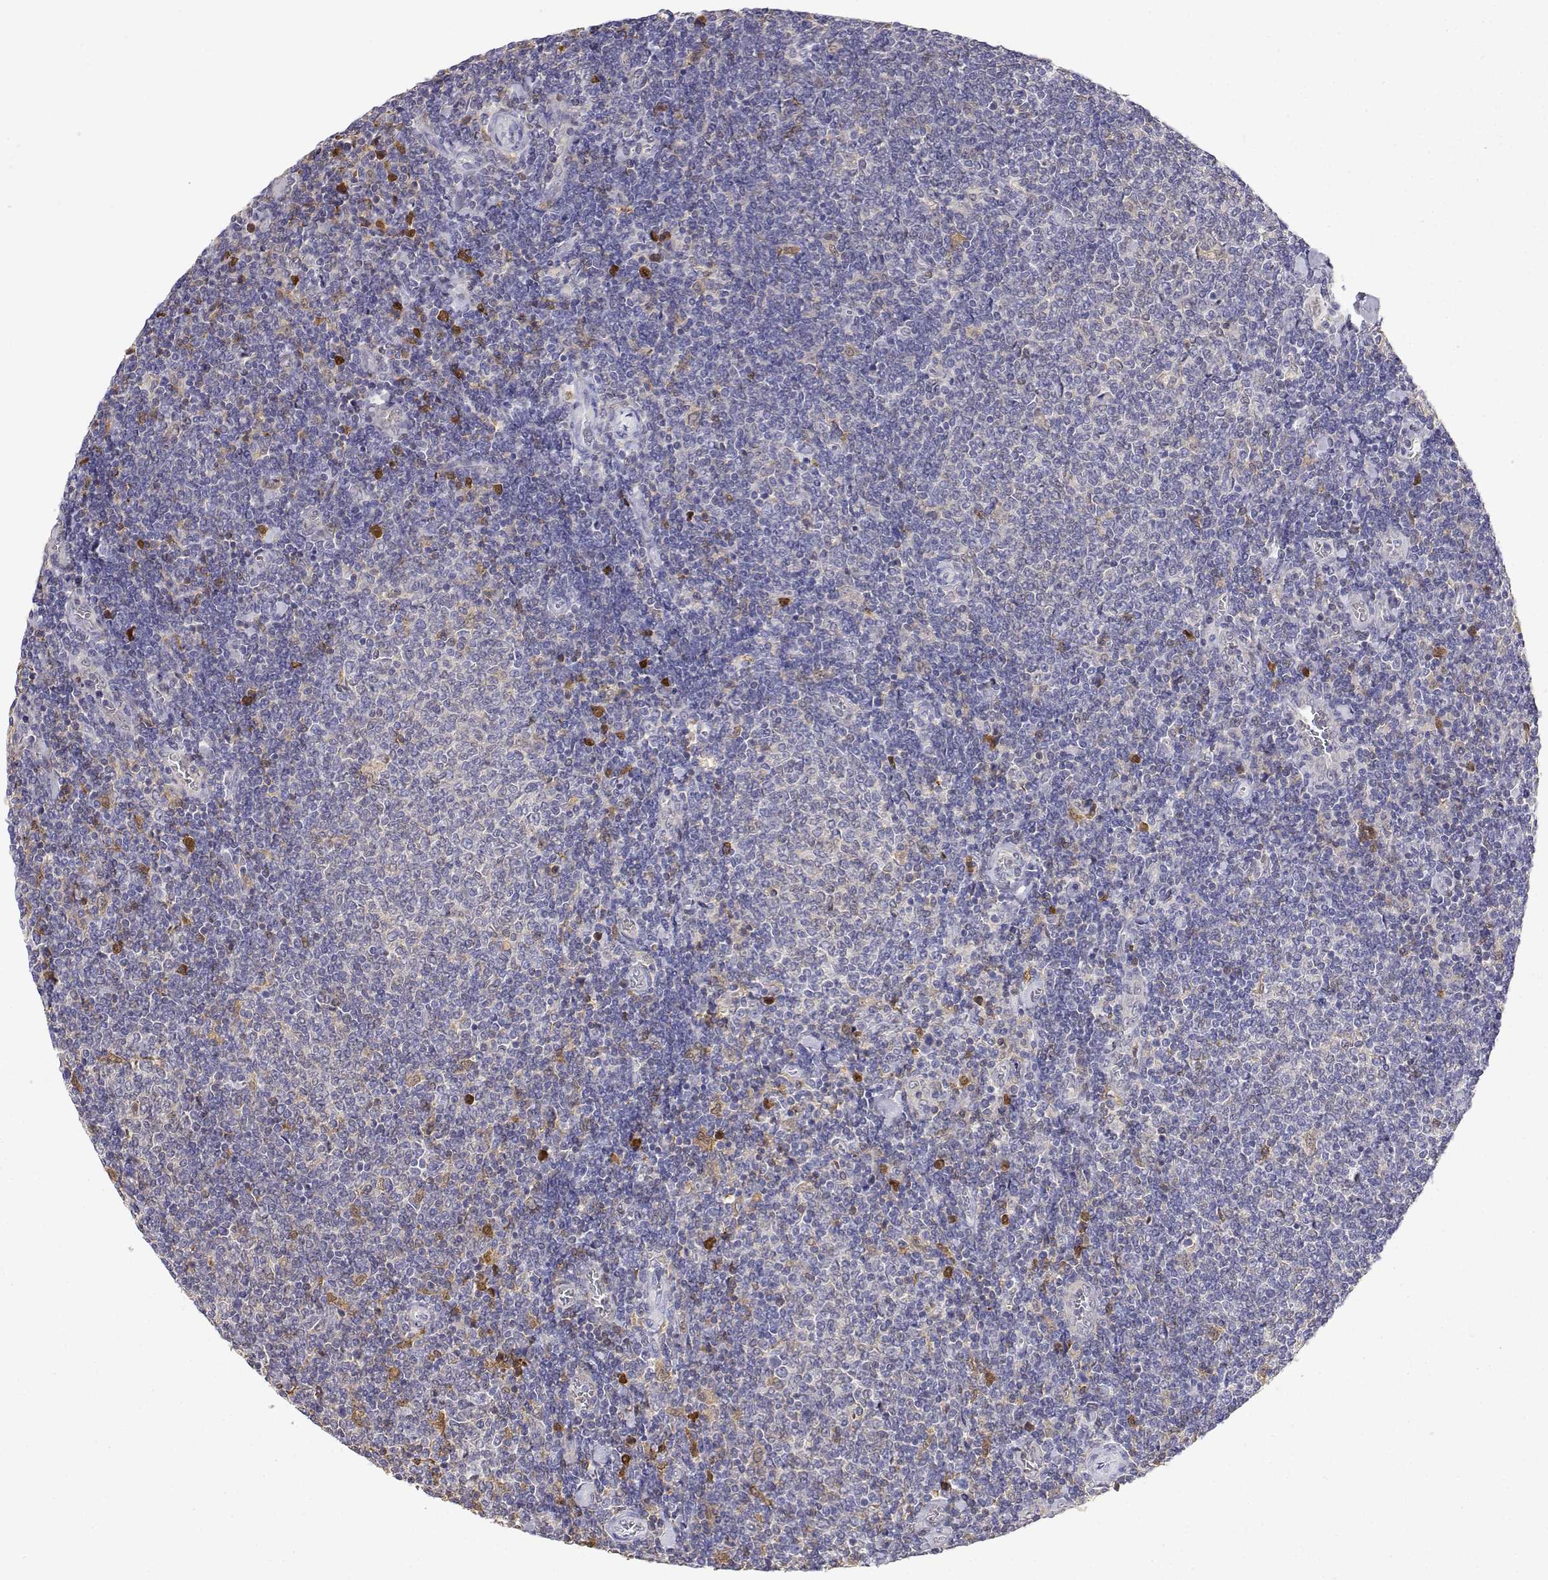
{"staining": {"intensity": "negative", "quantity": "none", "location": "none"}, "tissue": "lymphoma", "cell_type": "Tumor cells", "image_type": "cancer", "snomed": [{"axis": "morphology", "description": "Malignant lymphoma, non-Hodgkin's type, Low grade"}, {"axis": "topography", "description": "Lymph node"}], "caption": "A micrograph of human lymphoma is negative for staining in tumor cells. (DAB (3,3'-diaminobenzidine) immunohistochemistry visualized using brightfield microscopy, high magnification).", "gene": "ADA", "patient": {"sex": "male", "age": 52}}